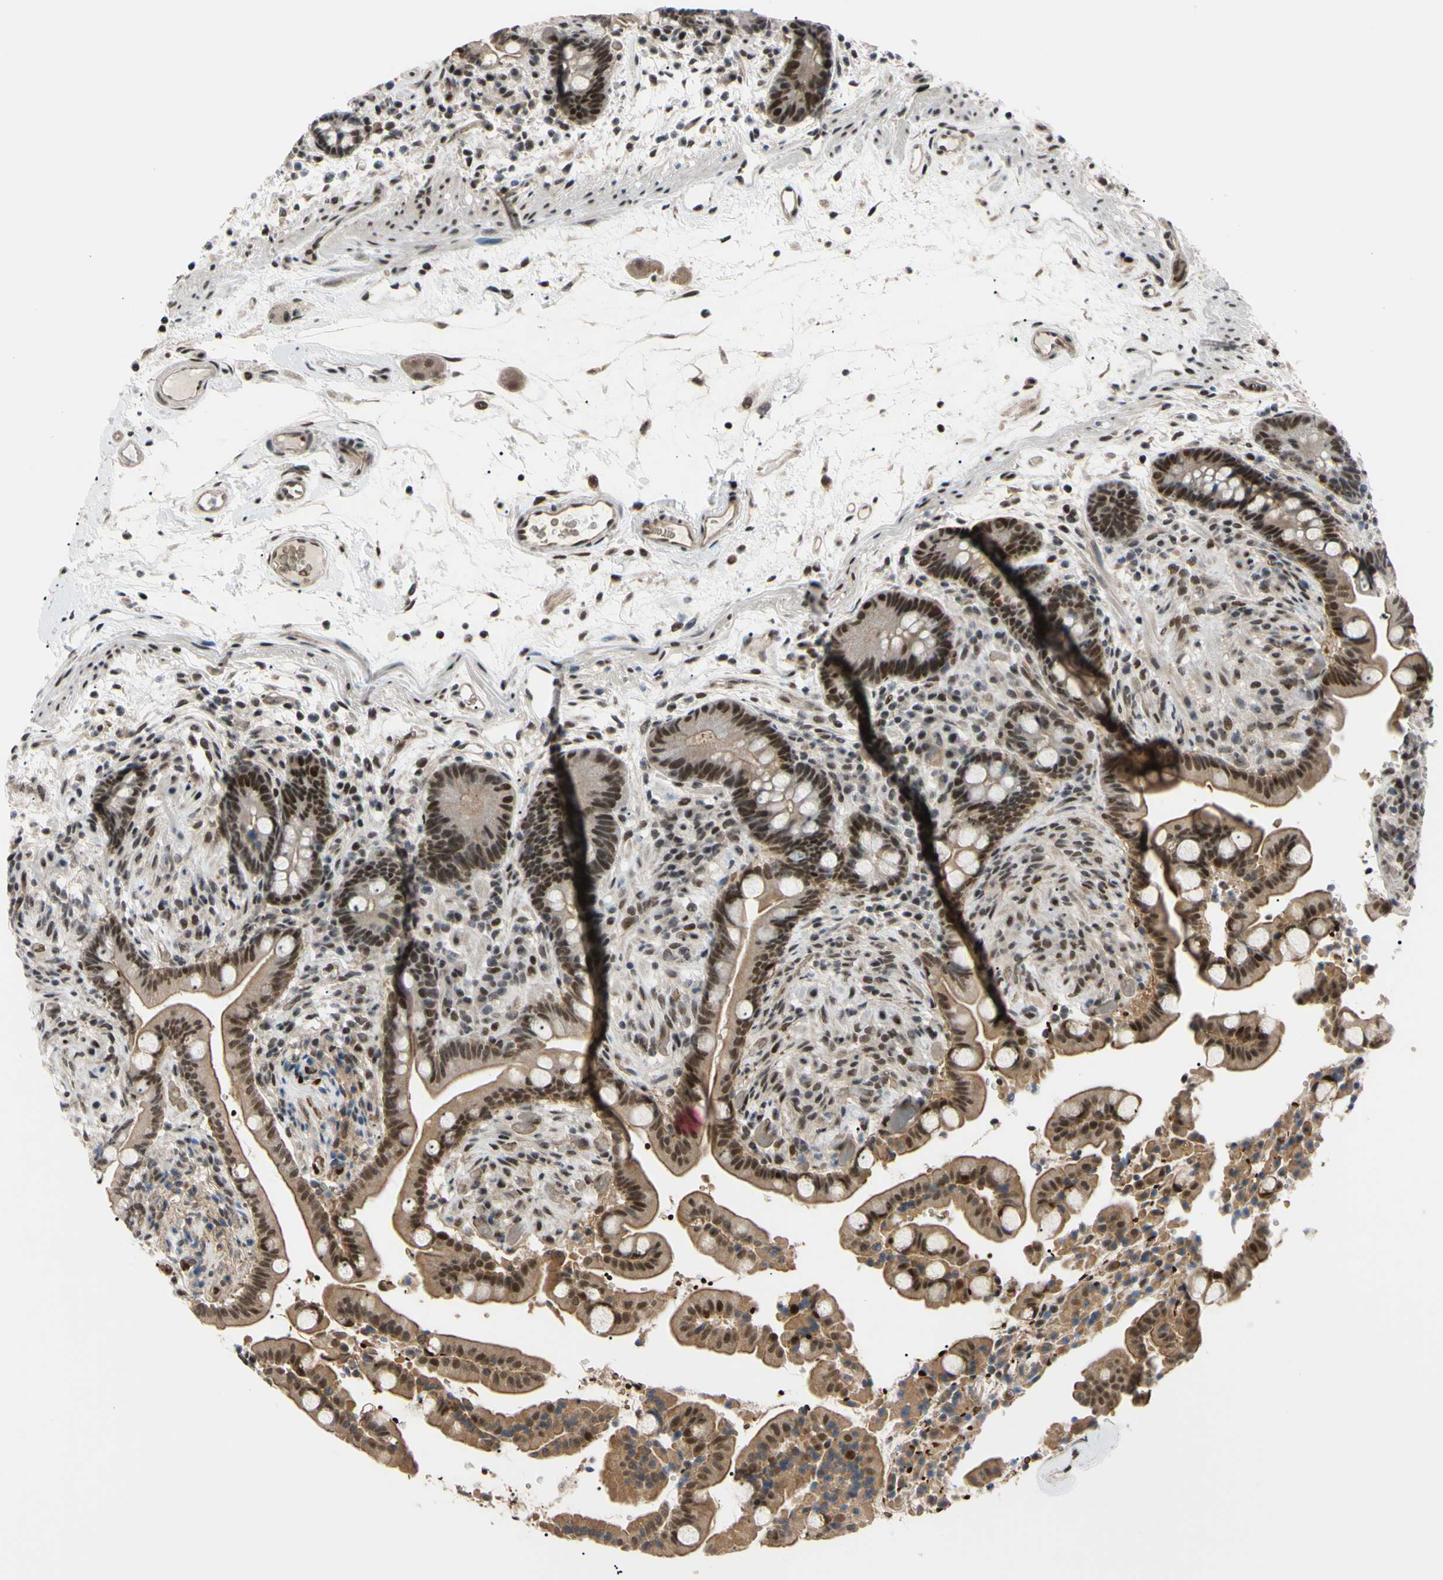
{"staining": {"intensity": "moderate", "quantity": "25%-75%", "location": "cytoplasmic/membranous"}, "tissue": "colon", "cell_type": "Endothelial cells", "image_type": "normal", "snomed": [{"axis": "morphology", "description": "Normal tissue, NOS"}, {"axis": "topography", "description": "Colon"}], "caption": "Brown immunohistochemical staining in benign human colon displays moderate cytoplasmic/membranous positivity in about 25%-75% of endothelial cells.", "gene": "THAP12", "patient": {"sex": "male", "age": 73}}